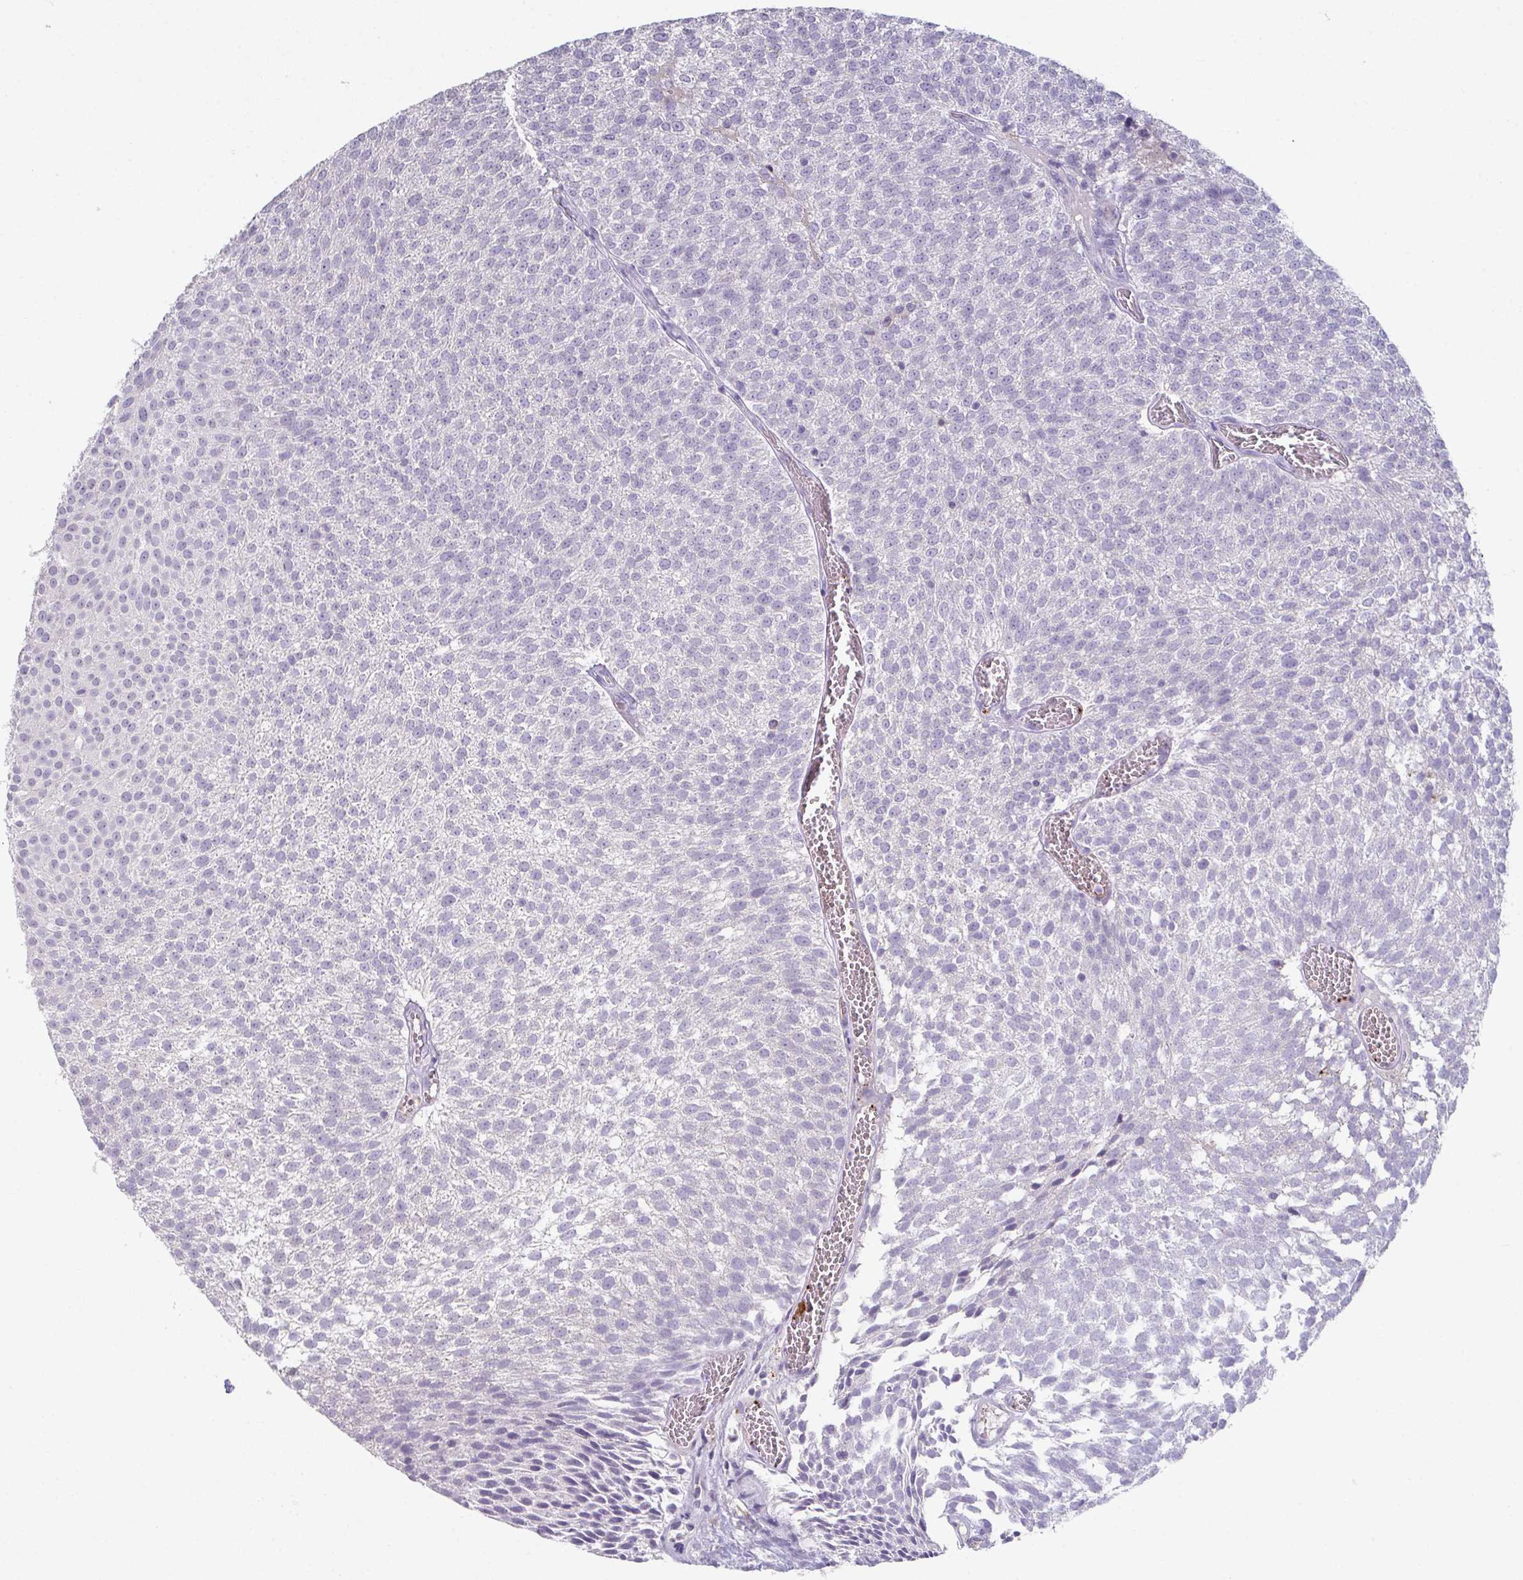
{"staining": {"intensity": "negative", "quantity": "none", "location": "none"}, "tissue": "urothelial cancer", "cell_type": "Tumor cells", "image_type": "cancer", "snomed": [{"axis": "morphology", "description": "Urothelial carcinoma, Low grade"}, {"axis": "topography", "description": "Urinary bladder"}], "caption": "Immunohistochemical staining of human urothelial carcinoma (low-grade) shows no significant positivity in tumor cells. (Immunohistochemistry, brightfield microscopy, high magnification).", "gene": "ADAM21", "patient": {"sex": "female", "age": 79}}